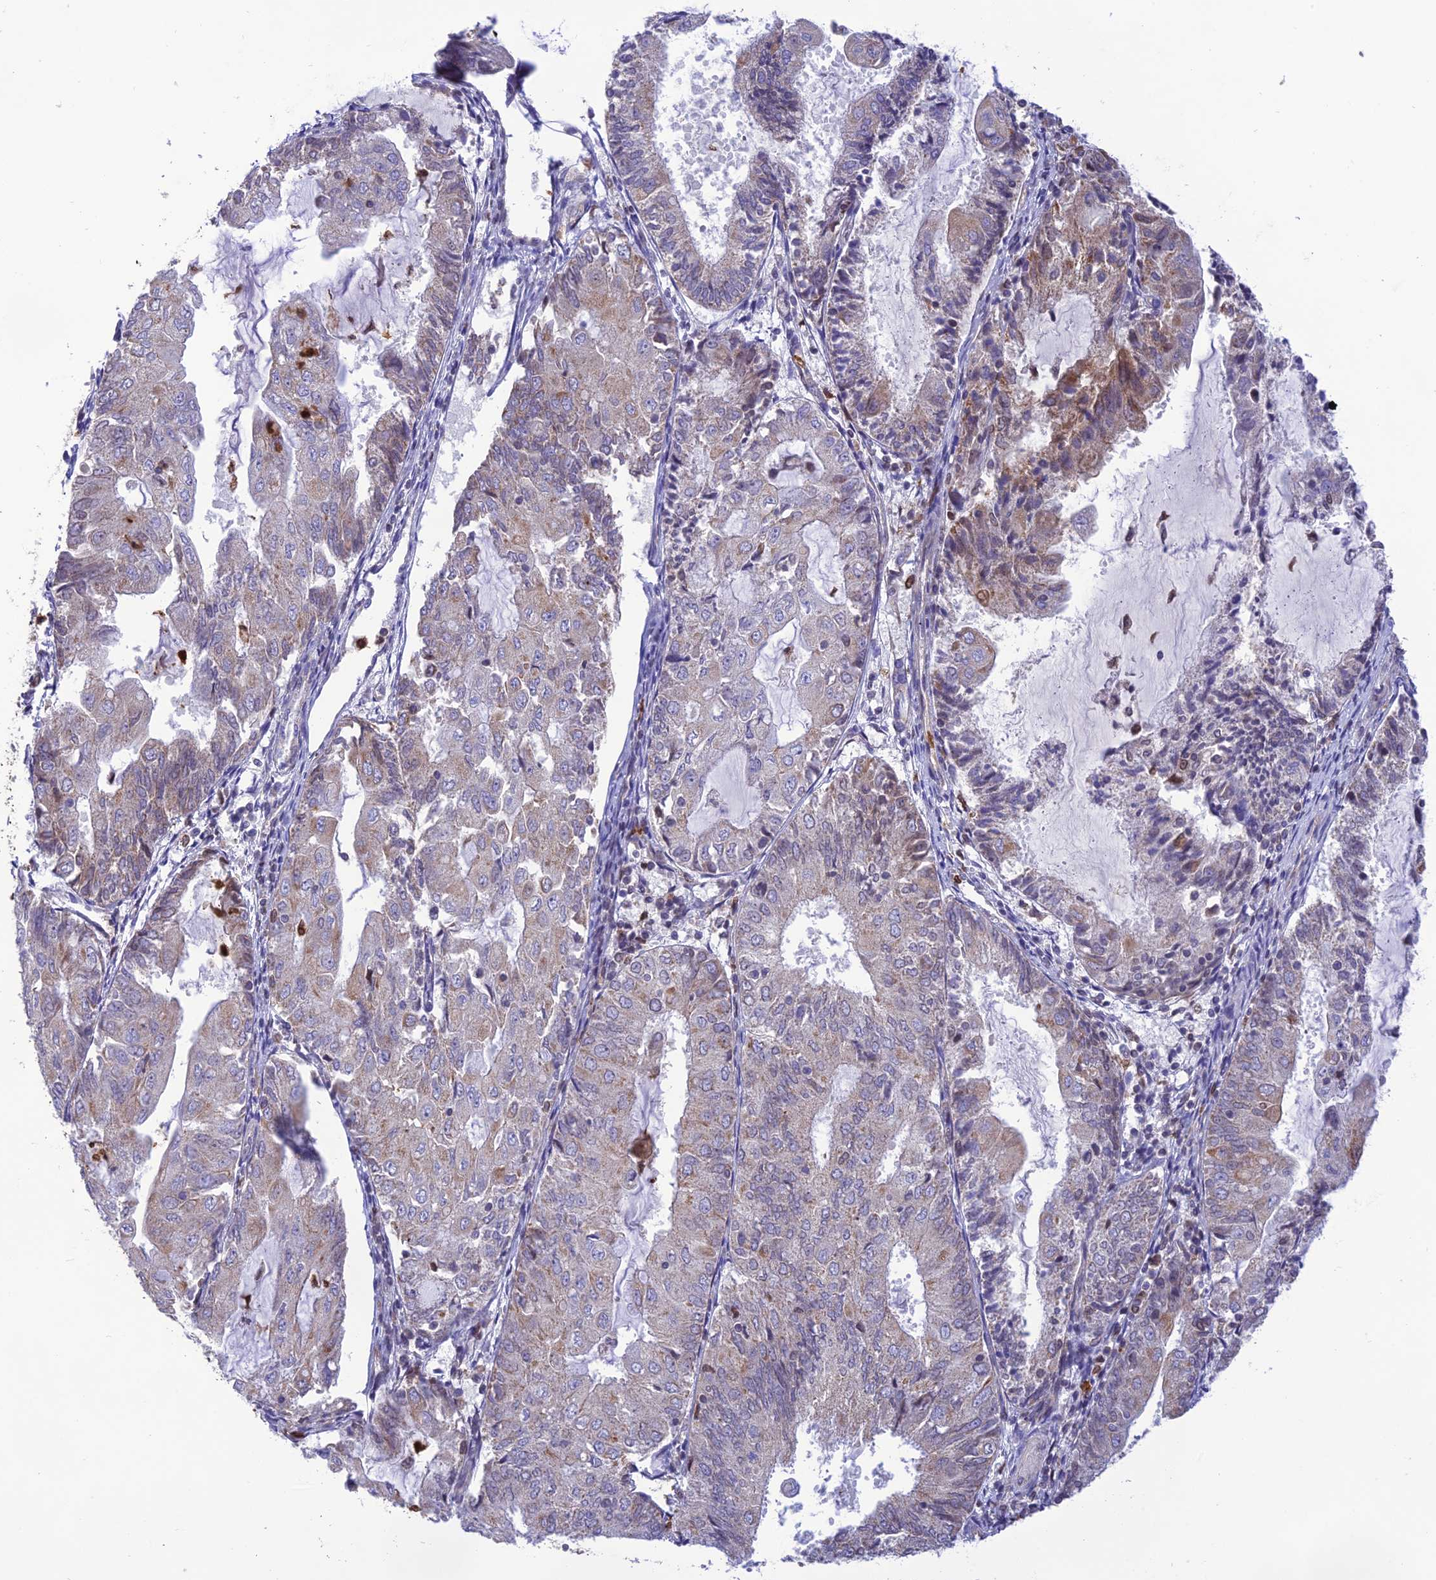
{"staining": {"intensity": "weak", "quantity": "<25%", "location": "cytoplasmic/membranous"}, "tissue": "endometrial cancer", "cell_type": "Tumor cells", "image_type": "cancer", "snomed": [{"axis": "morphology", "description": "Adenocarcinoma, NOS"}, {"axis": "topography", "description": "Endometrium"}], "caption": "Immunohistochemistry histopathology image of human adenocarcinoma (endometrial) stained for a protein (brown), which displays no staining in tumor cells. The staining was performed using DAB (3,3'-diaminobenzidine) to visualize the protein expression in brown, while the nuclei were stained in blue with hematoxylin (Magnification: 20x).", "gene": "PKHD1L1", "patient": {"sex": "female", "age": 81}}